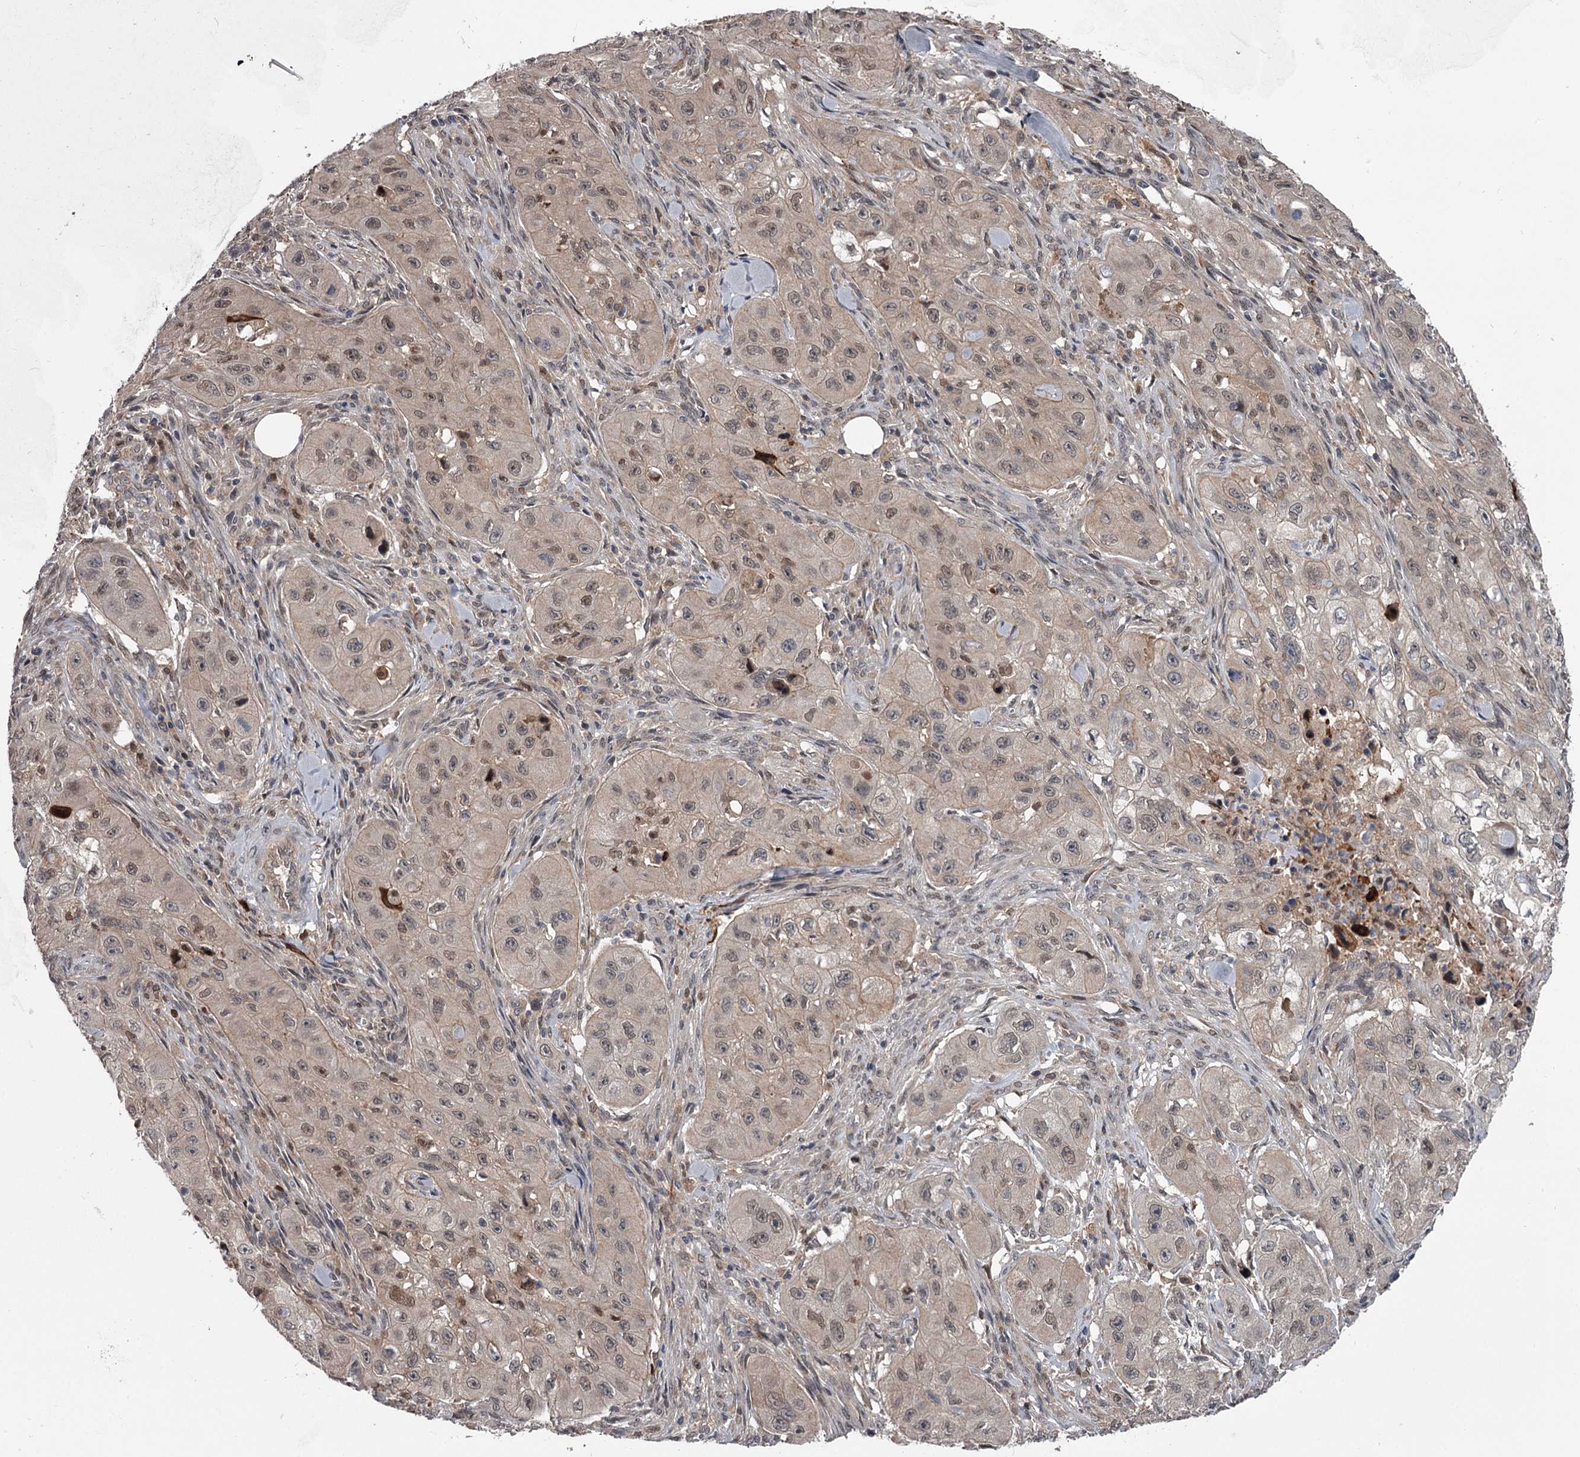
{"staining": {"intensity": "weak", "quantity": "<25%", "location": "nuclear"}, "tissue": "skin cancer", "cell_type": "Tumor cells", "image_type": "cancer", "snomed": [{"axis": "morphology", "description": "Squamous cell carcinoma, NOS"}, {"axis": "topography", "description": "Skin"}, {"axis": "topography", "description": "Subcutis"}], "caption": "Squamous cell carcinoma (skin) was stained to show a protein in brown. There is no significant expression in tumor cells.", "gene": "DAO", "patient": {"sex": "male", "age": 73}}